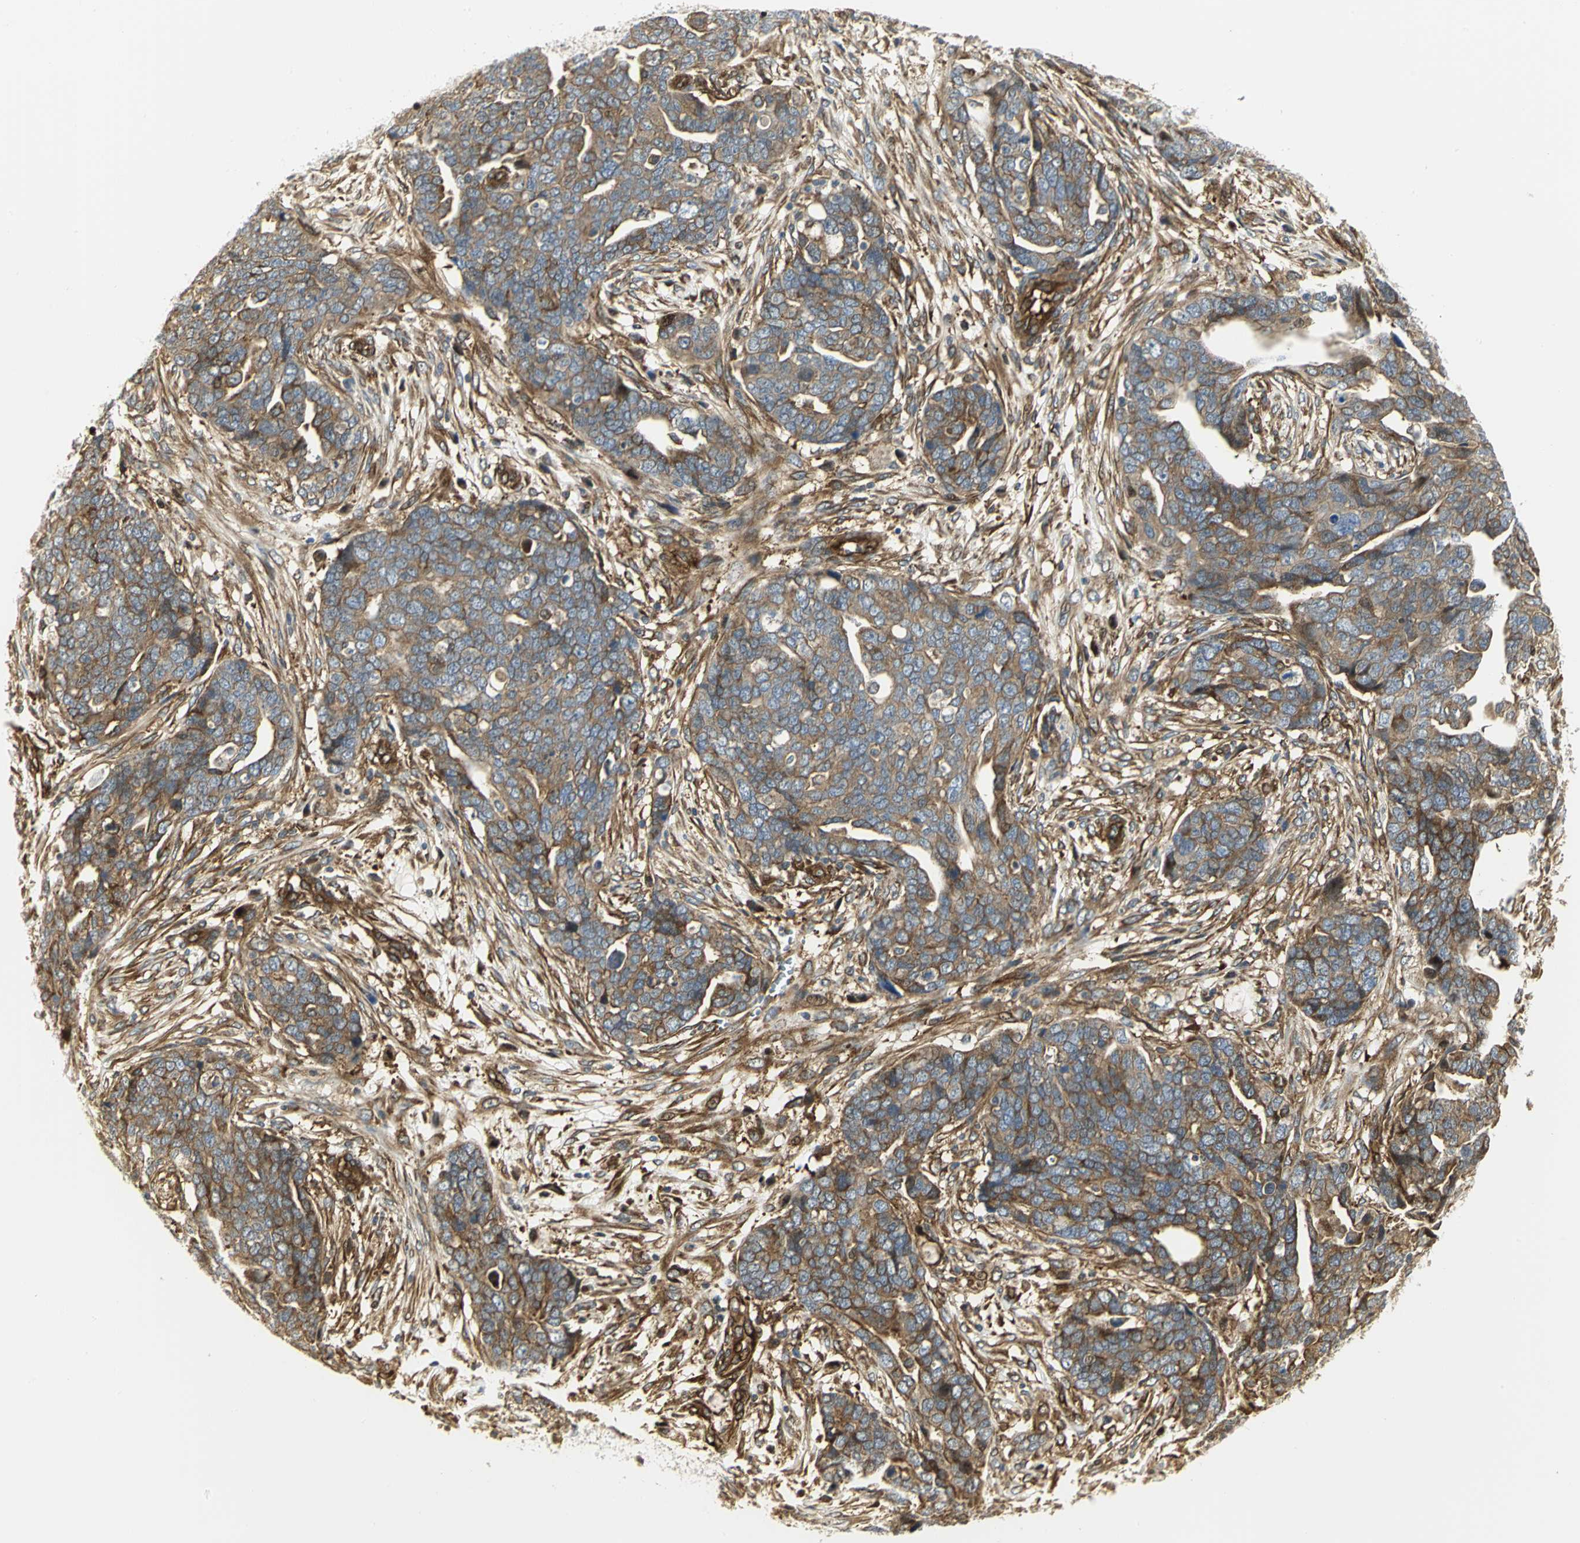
{"staining": {"intensity": "moderate", "quantity": ">75%", "location": "cytoplasmic/membranous"}, "tissue": "ovarian cancer", "cell_type": "Tumor cells", "image_type": "cancer", "snomed": [{"axis": "morphology", "description": "Normal tissue, NOS"}, {"axis": "morphology", "description": "Cystadenocarcinoma, serous, NOS"}, {"axis": "topography", "description": "Fallopian tube"}, {"axis": "topography", "description": "Ovary"}], "caption": "An image of human ovarian serous cystadenocarcinoma stained for a protein displays moderate cytoplasmic/membranous brown staining in tumor cells.", "gene": "EEA1", "patient": {"sex": "female", "age": 56}}